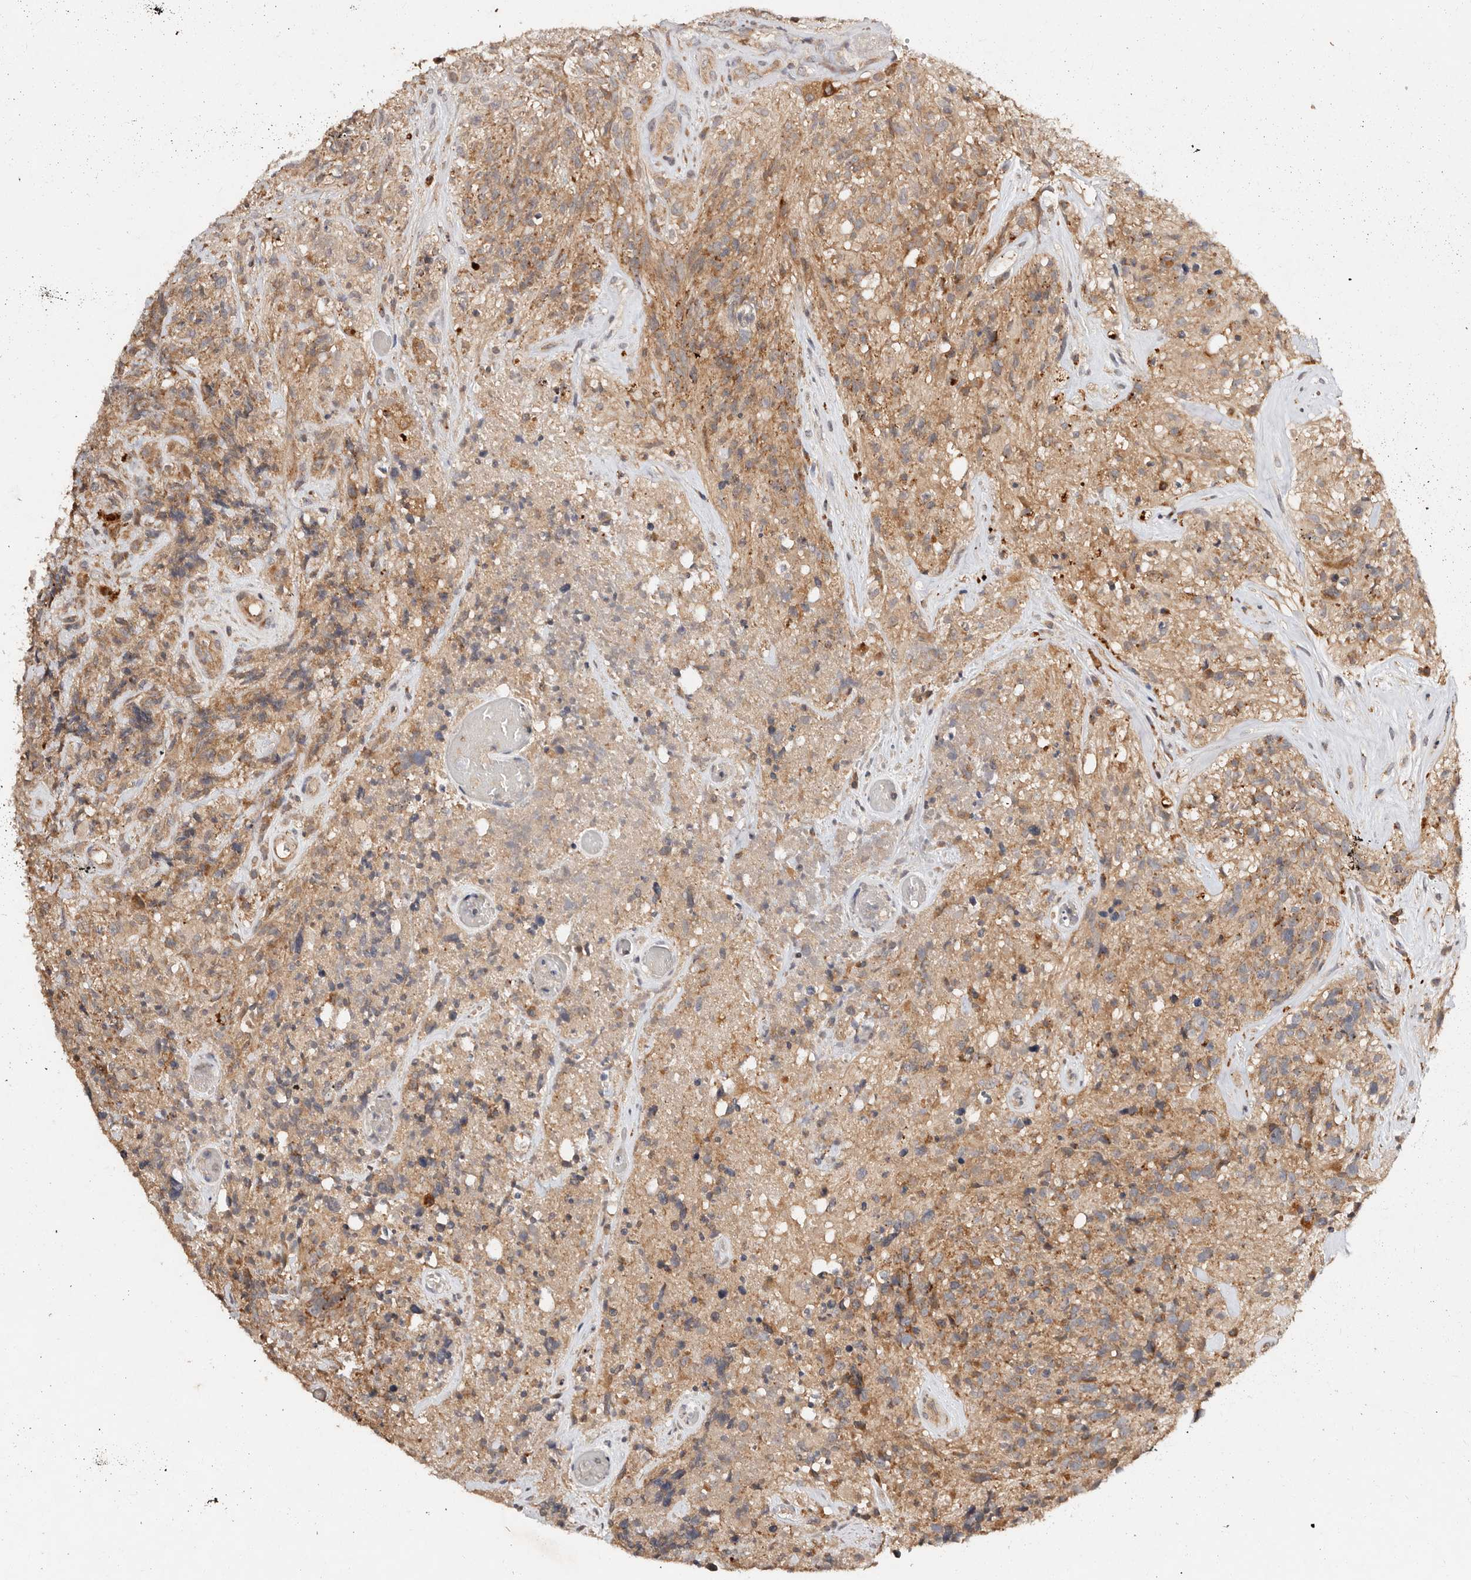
{"staining": {"intensity": "moderate", "quantity": ">75%", "location": "cytoplasmic/membranous"}, "tissue": "glioma", "cell_type": "Tumor cells", "image_type": "cancer", "snomed": [{"axis": "morphology", "description": "Glioma, malignant, High grade"}, {"axis": "topography", "description": "Brain"}], "caption": "Glioma tissue reveals moderate cytoplasmic/membranous staining in about >75% of tumor cells, visualized by immunohistochemistry.", "gene": "DENND11", "patient": {"sex": "male", "age": 69}}